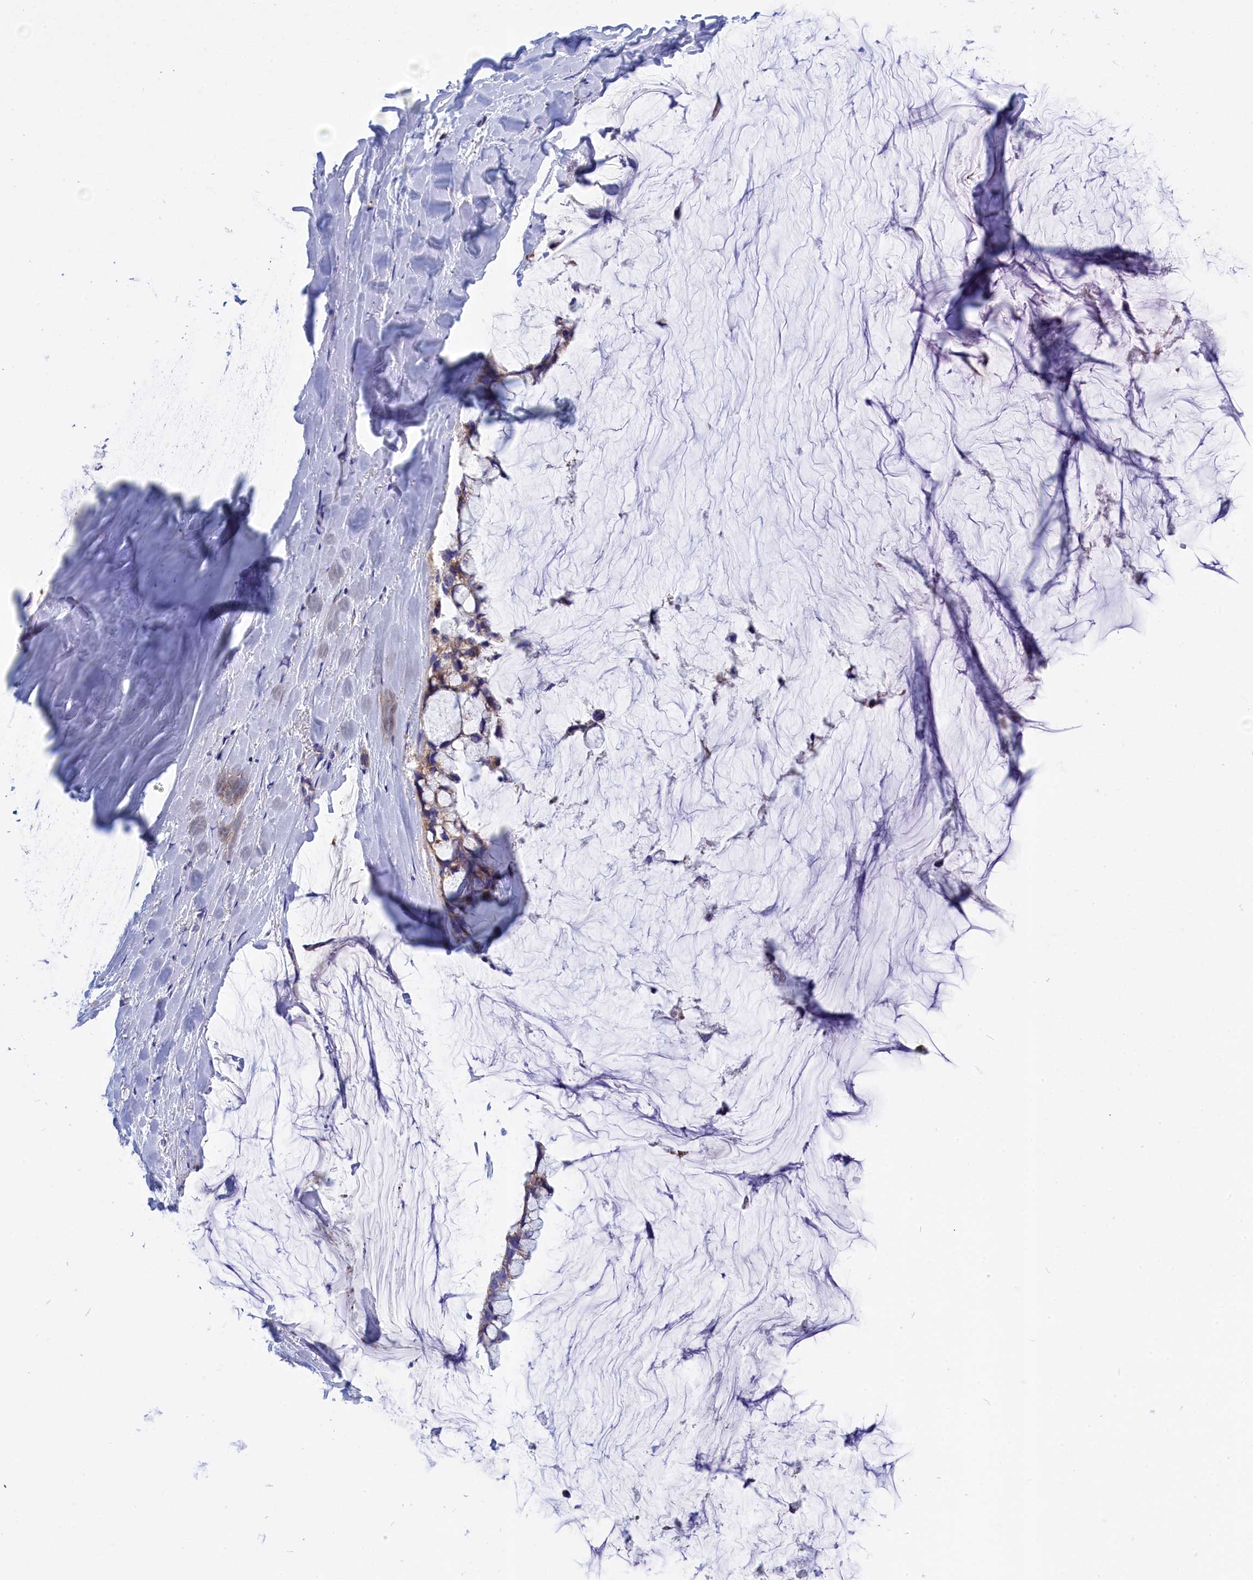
{"staining": {"intensity": "weak", "quantity": ">75%", "location": "cytoplasmic/membranous"}, "tissue": "ovarian cancer", "cell_type": "Tumor cells", "image_type": "cancer", "snomed": [{"axis": "morphology", "description": "Cystadenocarcinoma, mucinous, NOS"}, {"axis": "topography", "description": "Ovary"}], "caption": "Brown immunohistochemical staining in human ovarian mucinous cystadenocarcinoma demonstrates weak cytoplasmic/membranous positivity in about >75% of tumor cells. (Brightfield microscopy of DAB IHC at high magnification).", "gene": "CCRL2", "patient": {"sex": "female", "age": 39}}